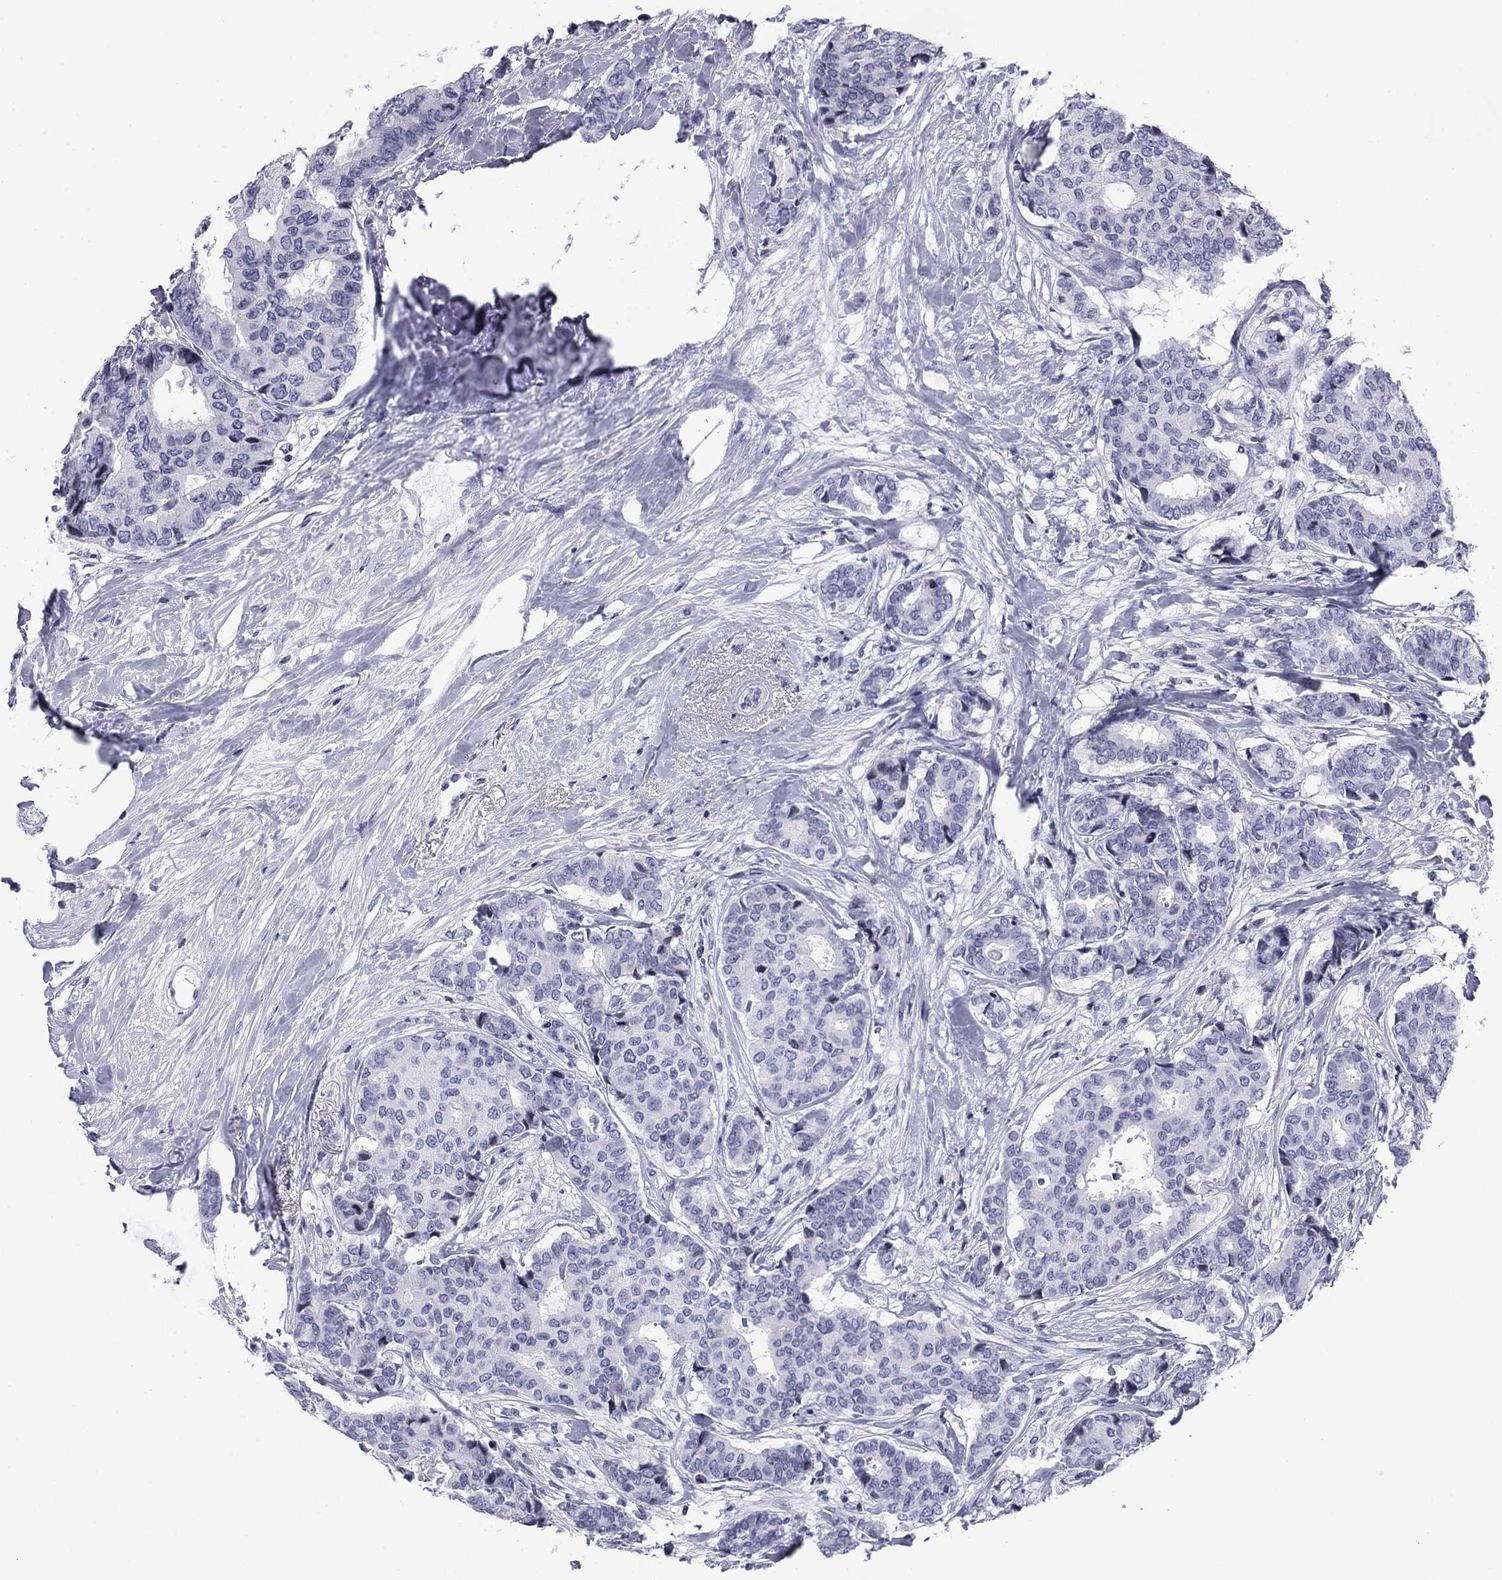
{"staining": {"intensity": "negative", "quantity": "none", "location": "none"}, "tissue": "breast cancer", "cell_type": "Tumor cells", "image_type": "cancer", "snomed": [{"axis": "morphology", "description": "Duct carcinoma"}, {"axis": "topography", "description": "Breast"}], "caption": "Immunohistochemistry micrograph of human breast invasive ductal carcinoma stained for a protein (brown), which demonstrates no expression in tumor cells.", "gene": "CCDC144A", "patient": {"sex": "female", "age": 75}}